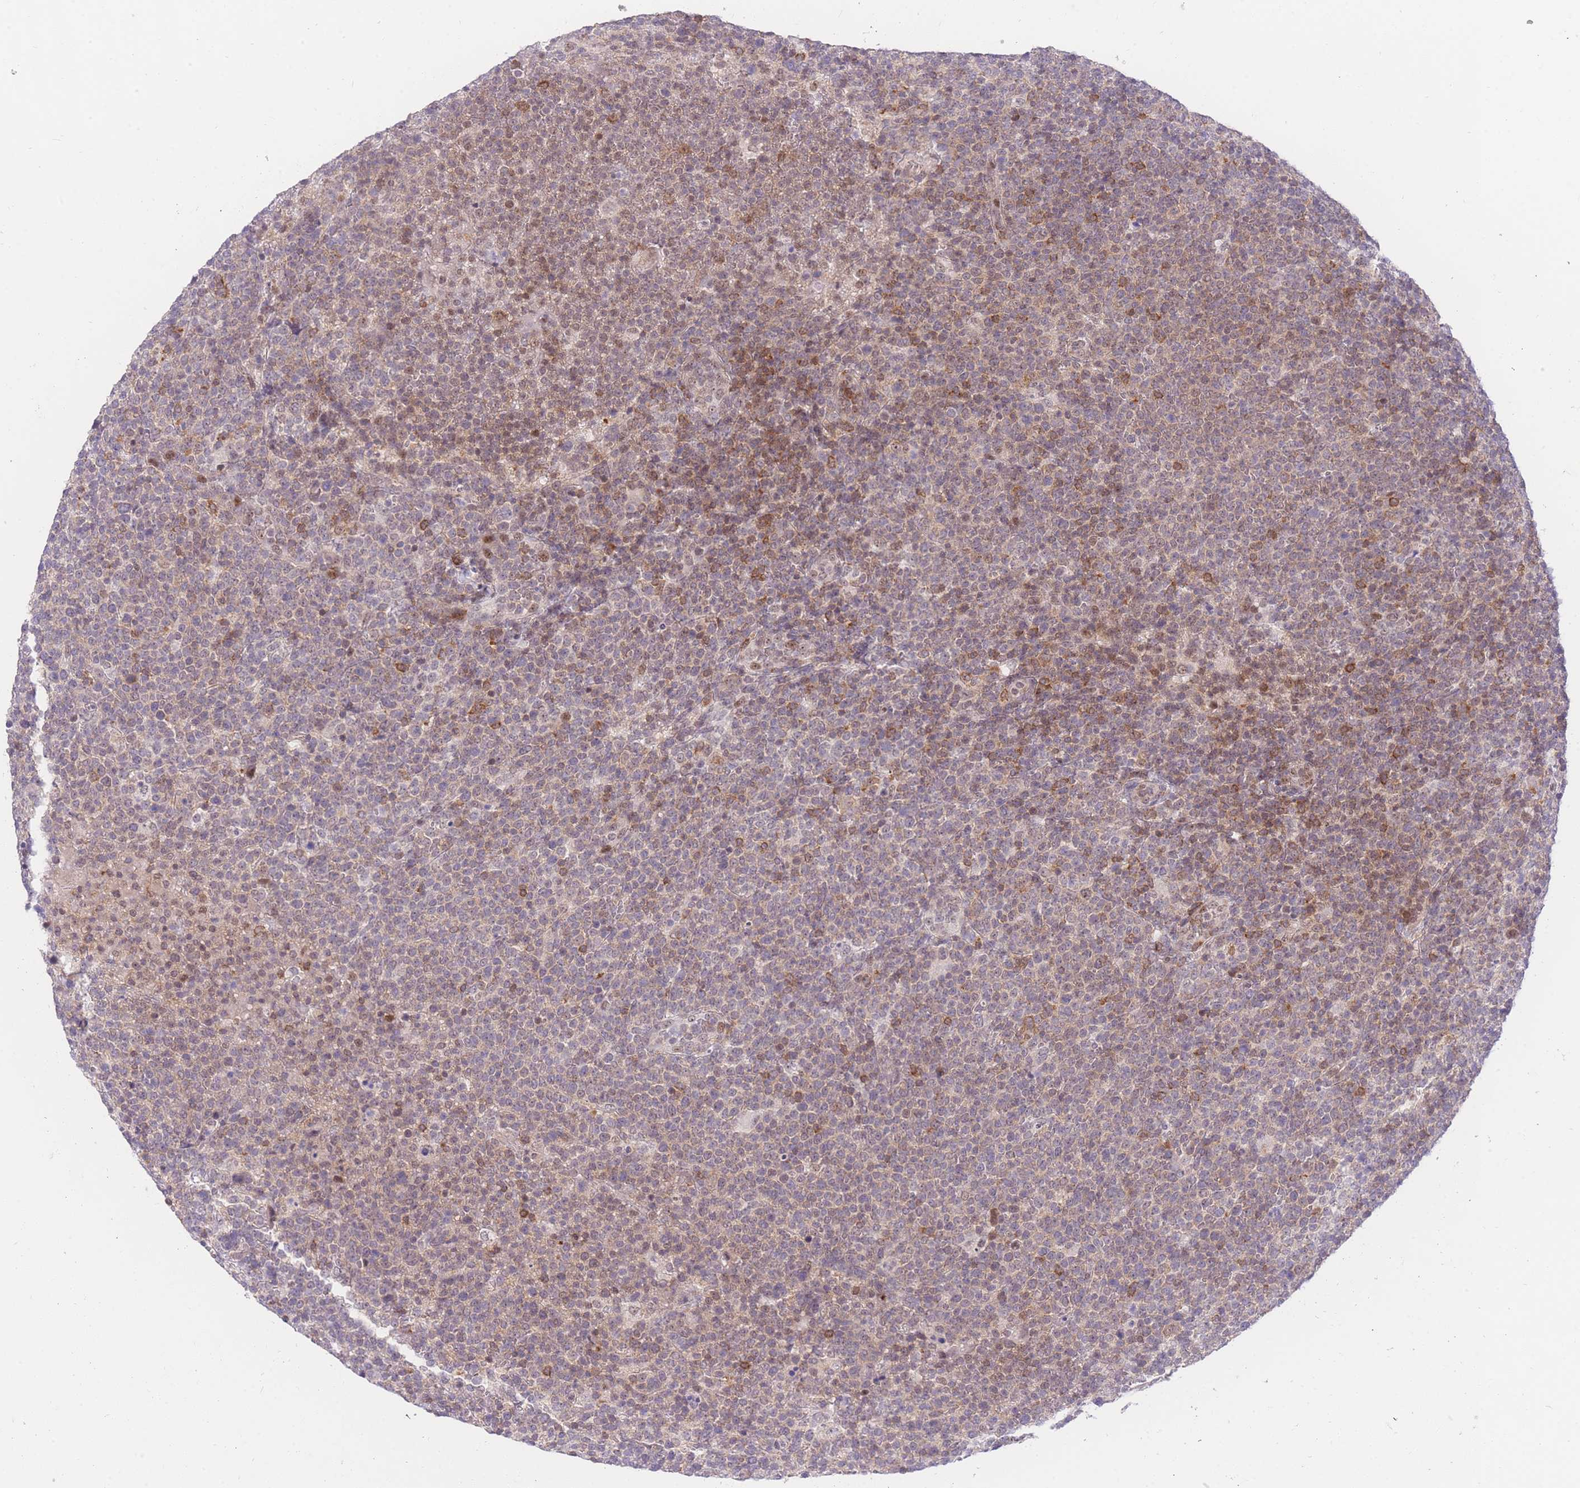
{"staining": {"intensity": "moderate", "quantity": "<25%", "location": "cytoplasmic/membranous"}, "tissue": "lymphoma", "cell_type": "Tumor cells", "image_type": "cancer", "snomed": [{"axis": "morphology", "description": "Malignant lymphoma, non-Hodgkin's type, High grade"}, {"axis": "topography", "description": "Lymph node"}], "caption": "A high-resolution photomicrograph shows immunohistochemistry (IHC) staining of malignant lymphoma, non-Hodgkin's type (high-grade), which displays moderate cytoplasmic/membranous positivity in about <25% of tumor cells.", "gene": "STK39", "patient": {"sex": "male", "age": 61}}